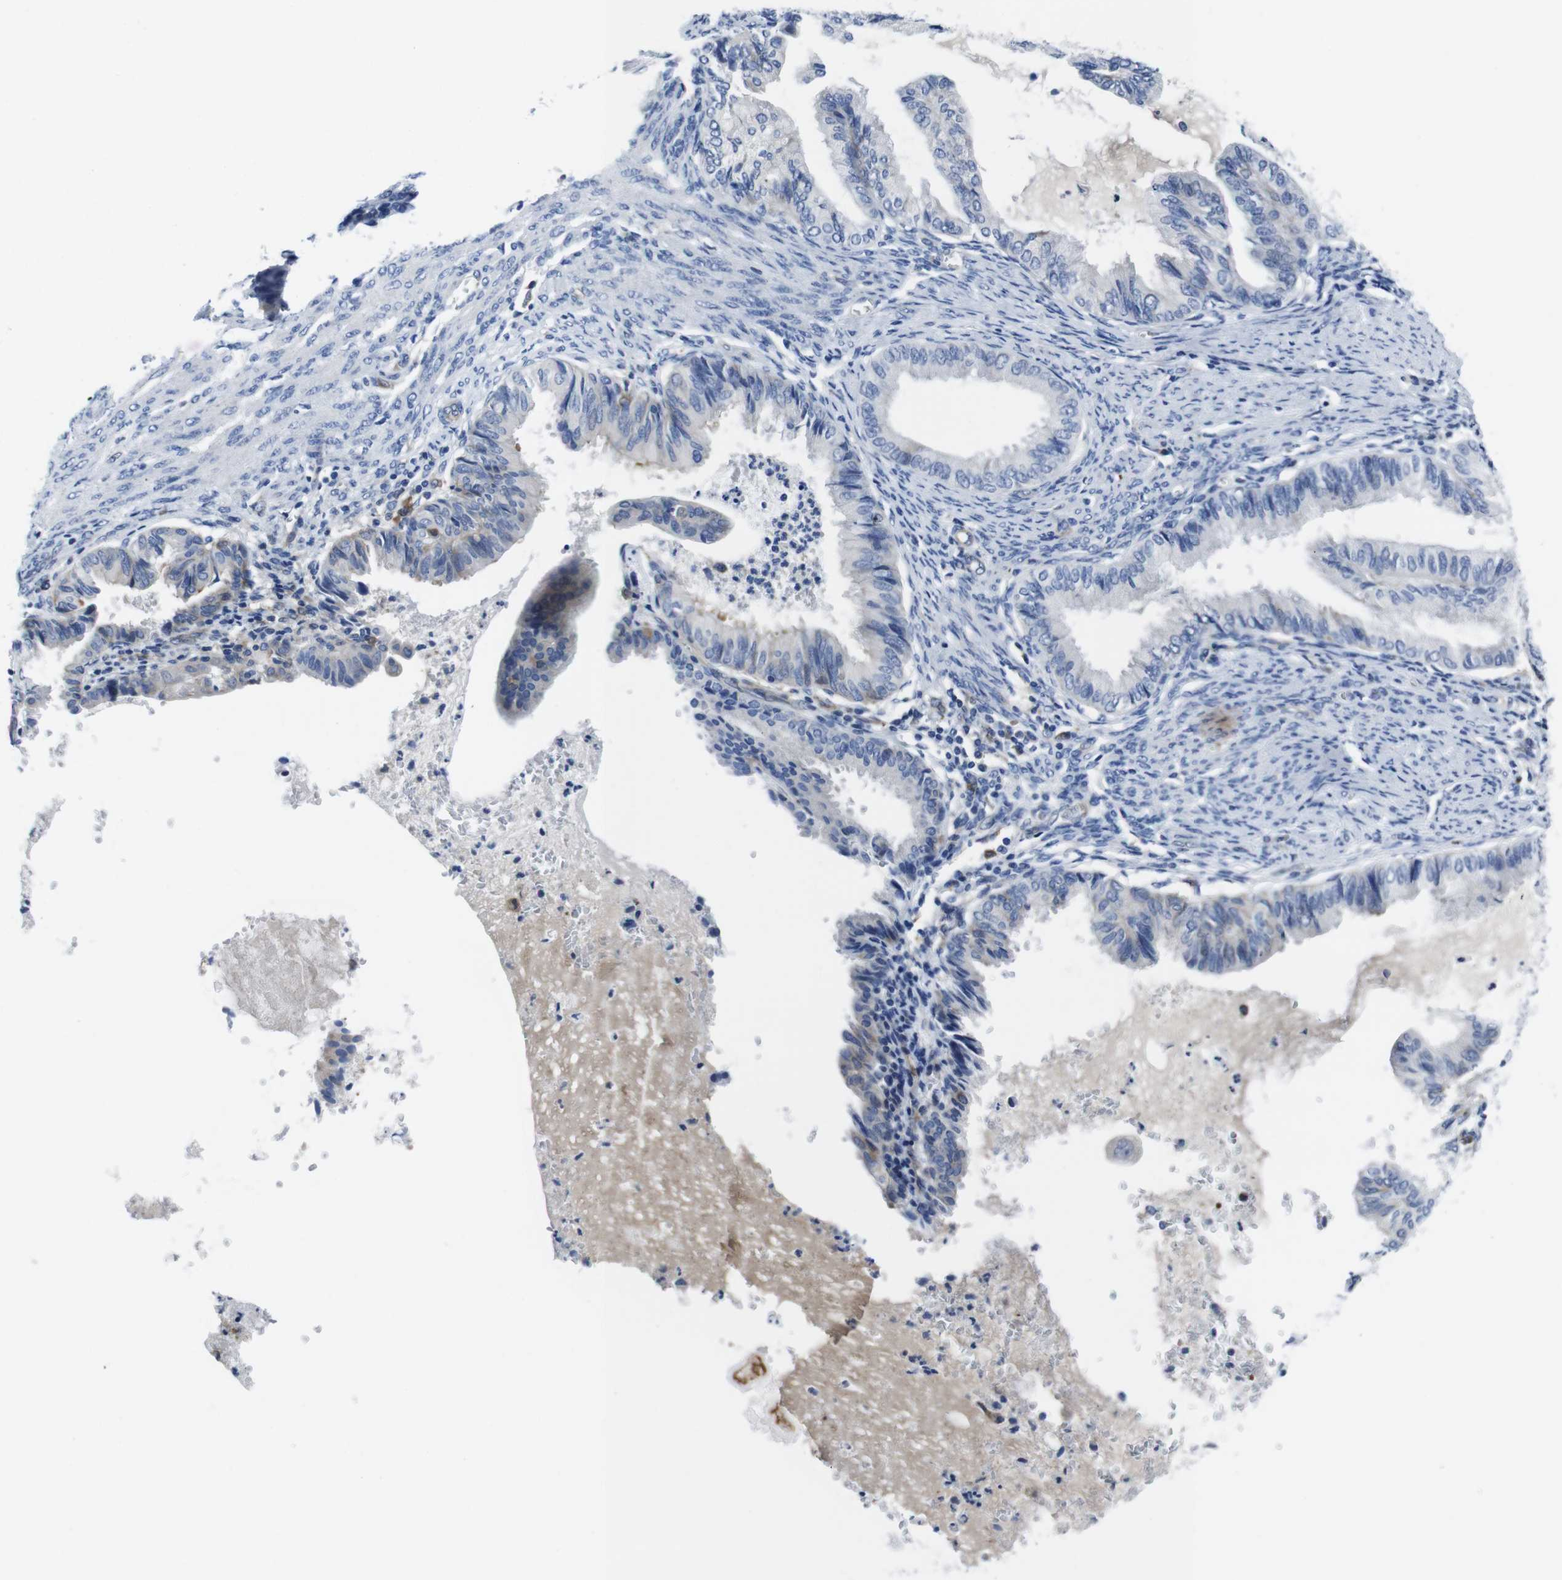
{"staining": {"intensity": "weak", "quantity": "<25%", "location": "cytoplasmic/membranous"}, "tissue": "endometrial cancer", "cell_type": "Tumor cells", "image_type": "cancer", "snomed": [{"axis": "morphology", "description": "Adenocarcinoma, NOS"}, {"axis": "topography", "description": "Endometrium"}], "caption": "DAB (3,3'-diaminobenzidine) immunohistochemical staining of endometrial cancer displays no significant expression in tumor cells.", "gene": "EIF4A1", "patient": {"sex": "female", "age": 86}}